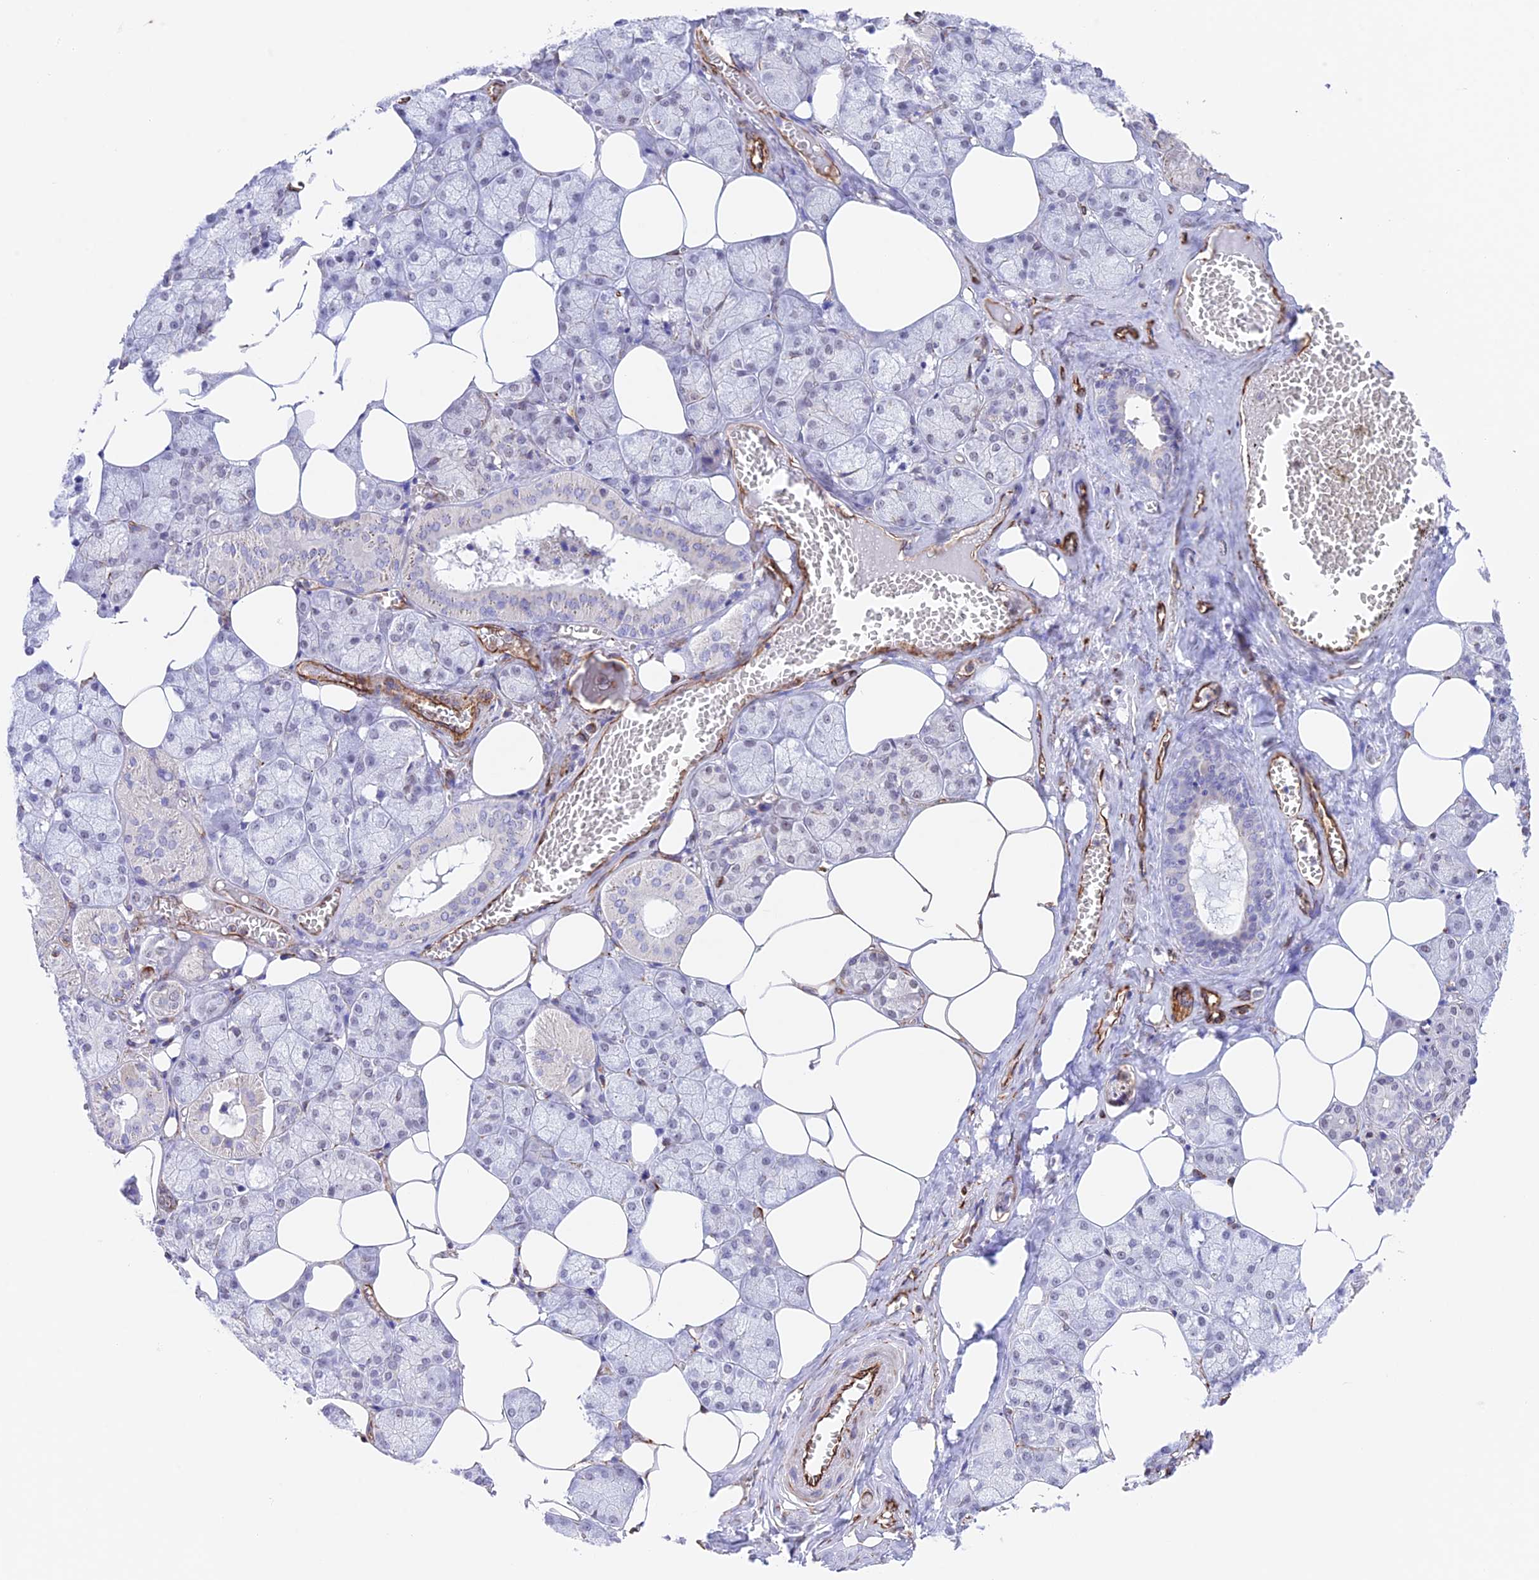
{"staining": {"intensity": "weak", "quantity": "25%-75%", "location": "cytoplasmic/membranous,nuclear"}, "tissue": "salivary gland", "cell_type": "Glandular cells", "image_type": "normal", "snomed": [{"axis": "morphology", "description": "Normal tissue, NOS"}, {"axis": "topography", "description": "Salivary gland"}], "caption": "A brown stain highlights weak cytoplasmic/membranous,nuclear staining of a protein in glandular cells of unremarkable human salivary gland.", "gene": "ZNF652", "patient": {"sex": "male", "age": 62}}